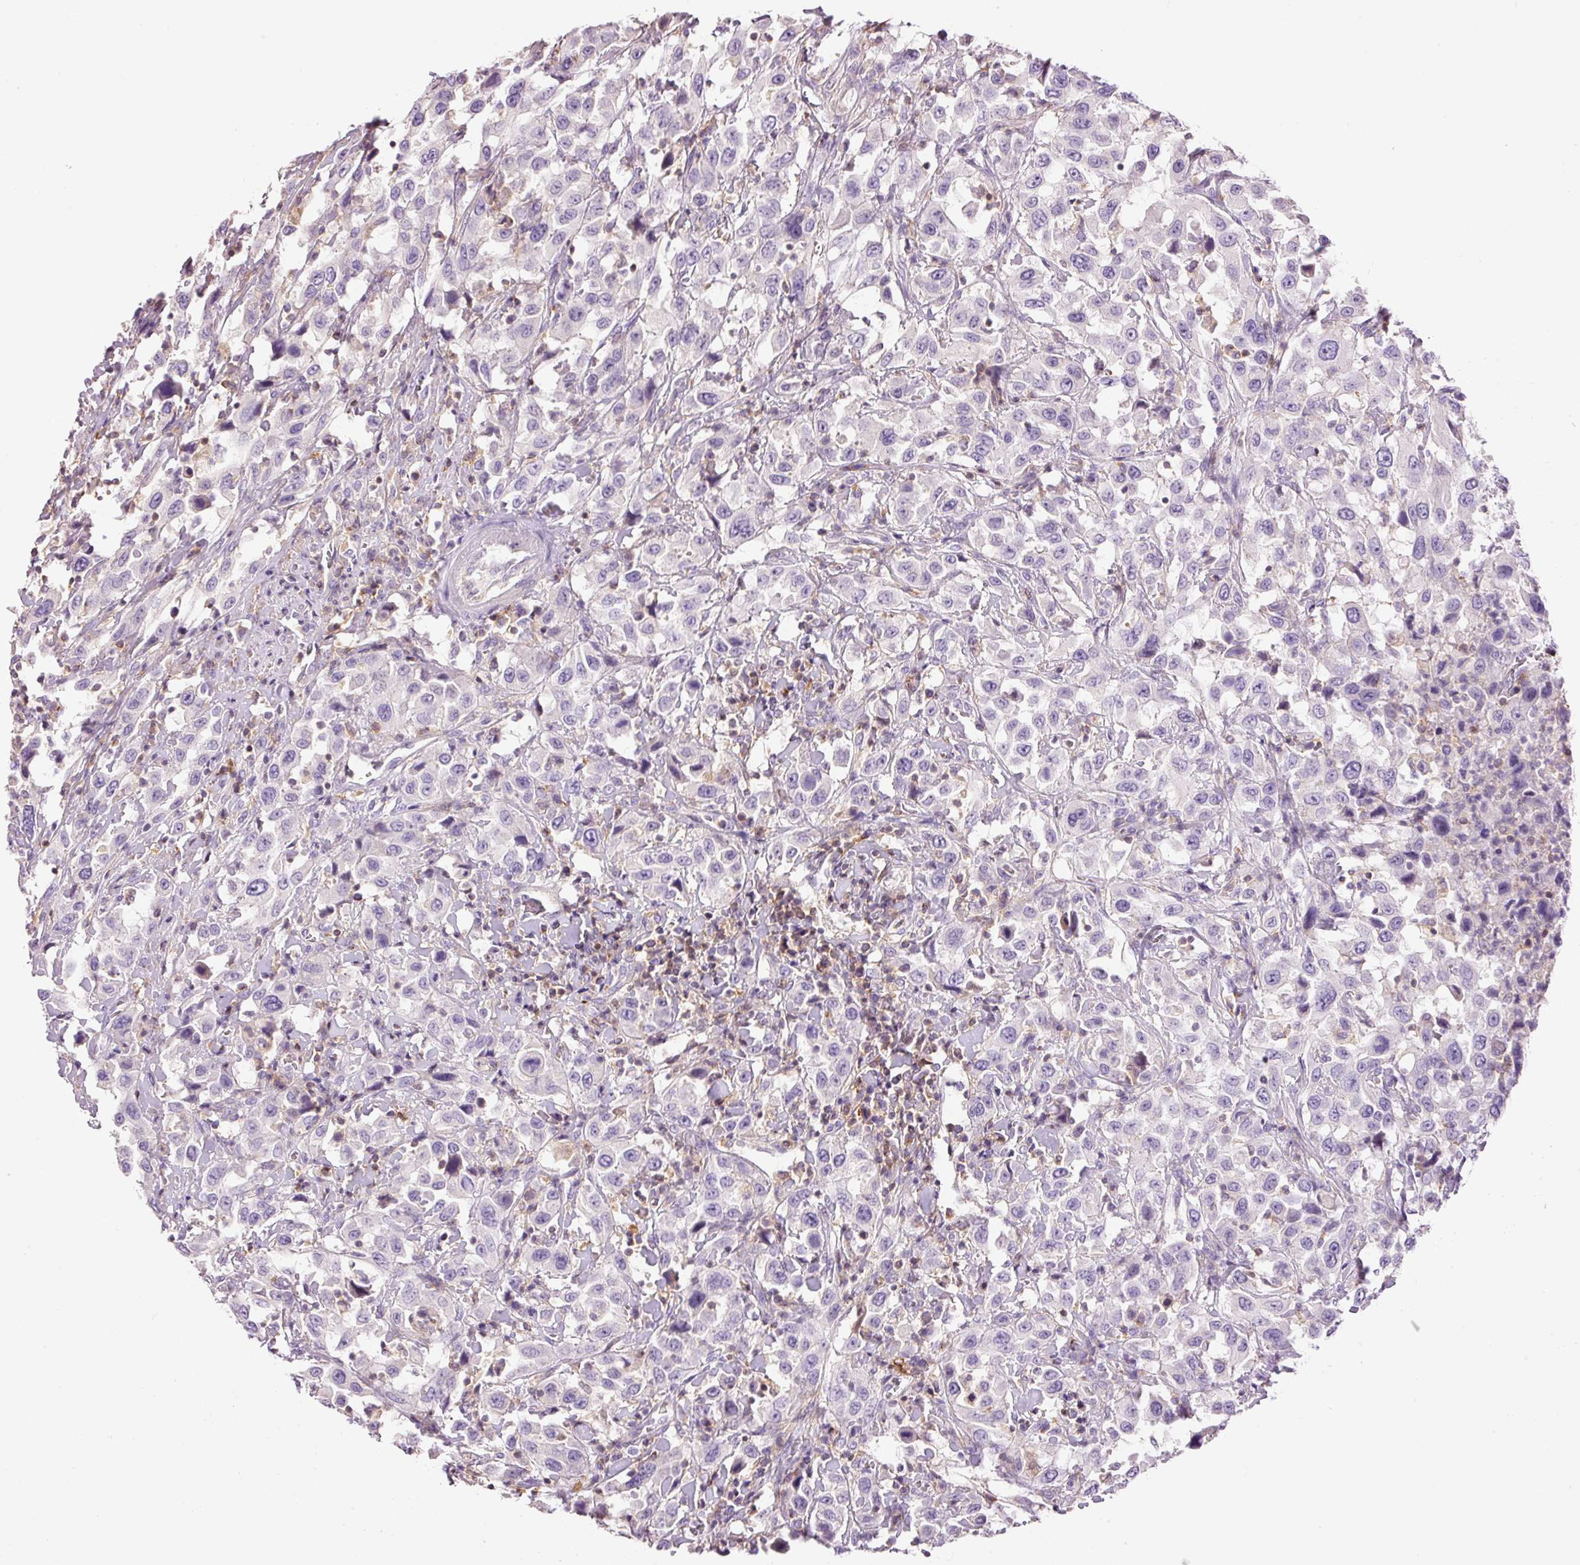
{"staining": {"intensity": "negative", "quantity": "none", "location": "none"}, "tissue": "urothelial cancer", "cell_type": "Tumor cells", "image_type": "cancer", "snomed": [{"axis": "morphology", "description": "Urothelial carcinoma, High grade"}, {"axis": "topography", "description": "Urinary bladder"}], "caption": "DAB immunohistochemical staining of human urothelial carcinoma (high-grade) exhibits no significant staining in tumor cells.", "gene": "DOK6", "patient": {"sex": "male", "age": 61}}